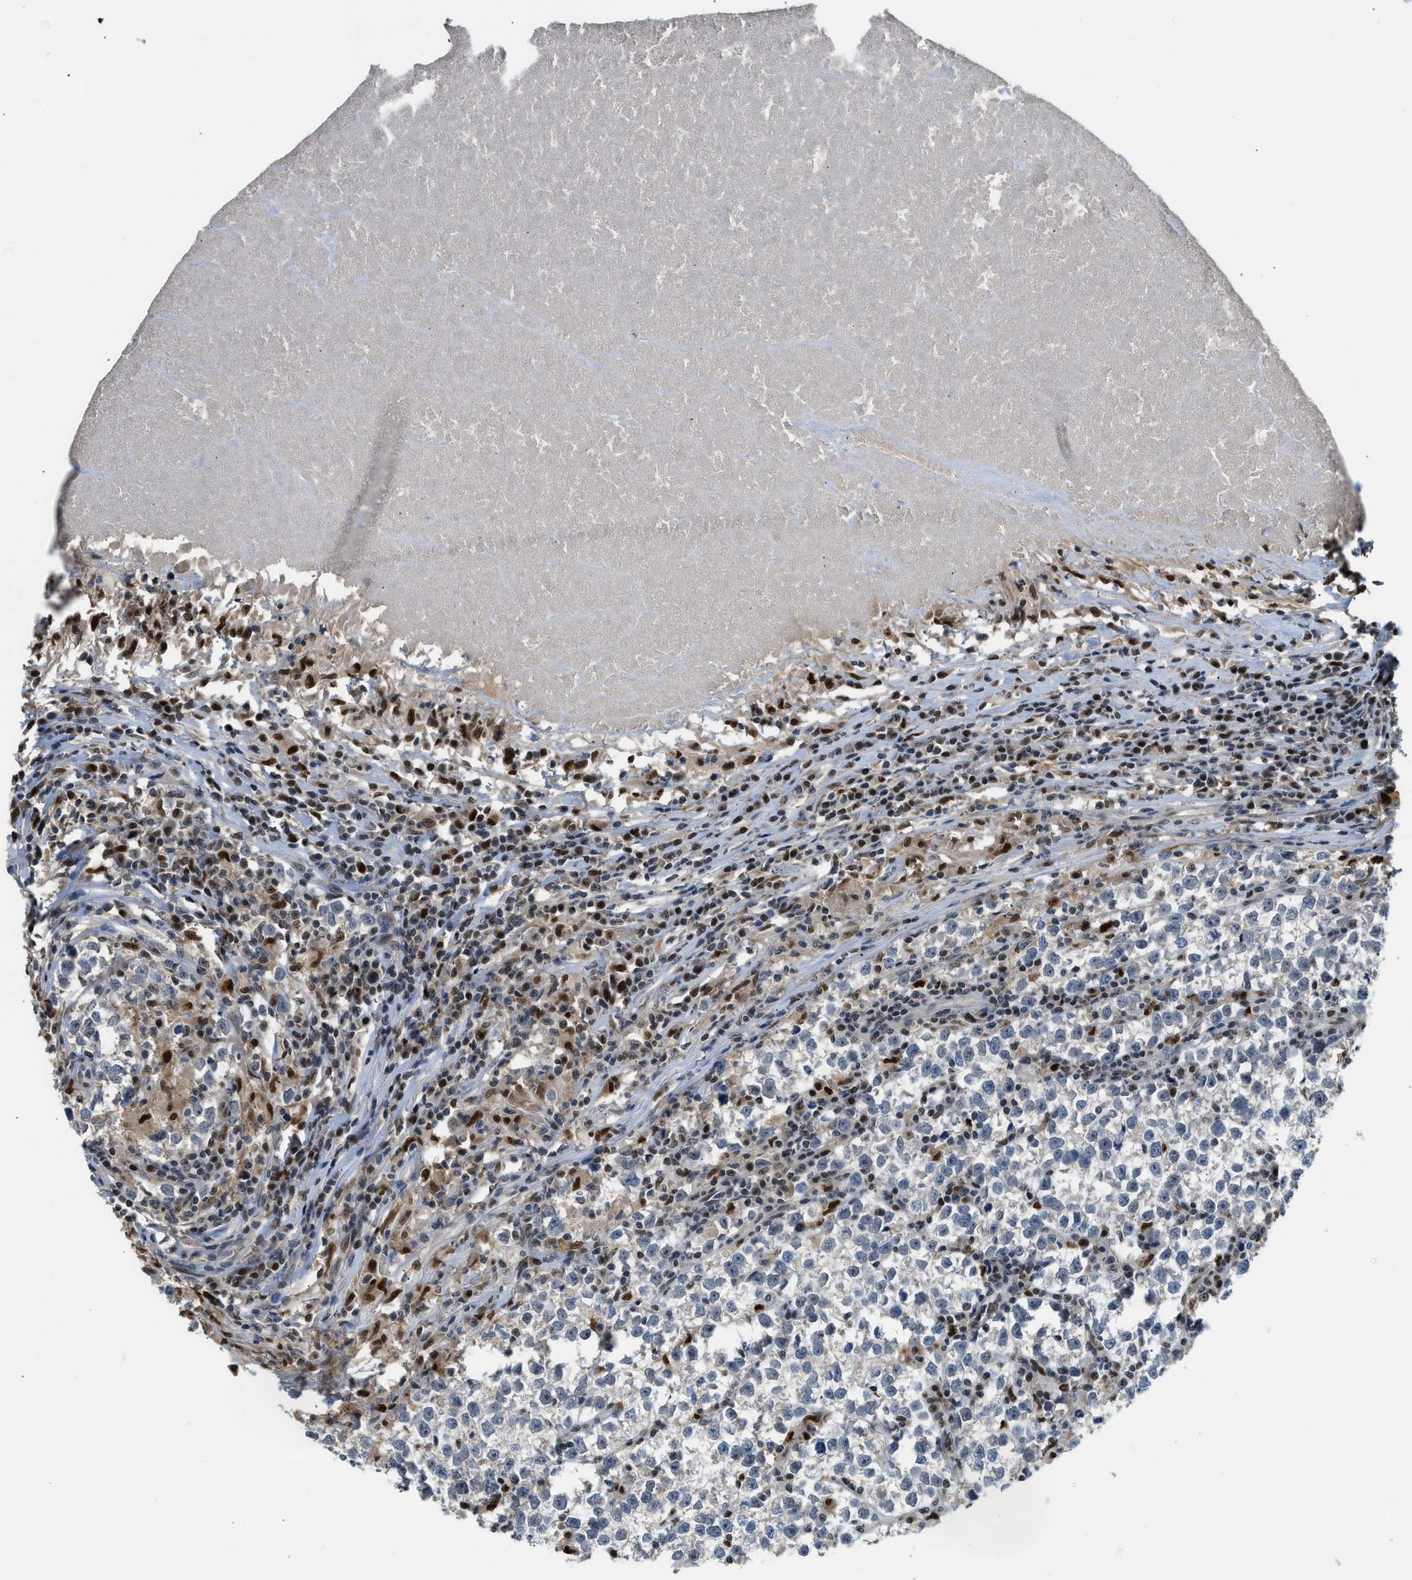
{"staining": {"intensity": "negative", "quantity": "none", "location": "none"}, "tissue": "testis cancer", "cell_type": "Tumor cells", "image_type": "cancer", "snomed": [{"axis": "morphology", "description": "Normal tissue, NOS"}, {"axis": "morphology", "description": "Seminoma, NOS"}, {"axis": "topography", "description": "Testis"}], "caption": "Tumor cells show no significant protein expression in testis cancer. (DAB (3,3'-diaminobenzidine) immunohistochemistry visualized using brightfield microscopy, high magnification).", "gene": "ALX1", "patient": {"sex": "male", "age": 43}}